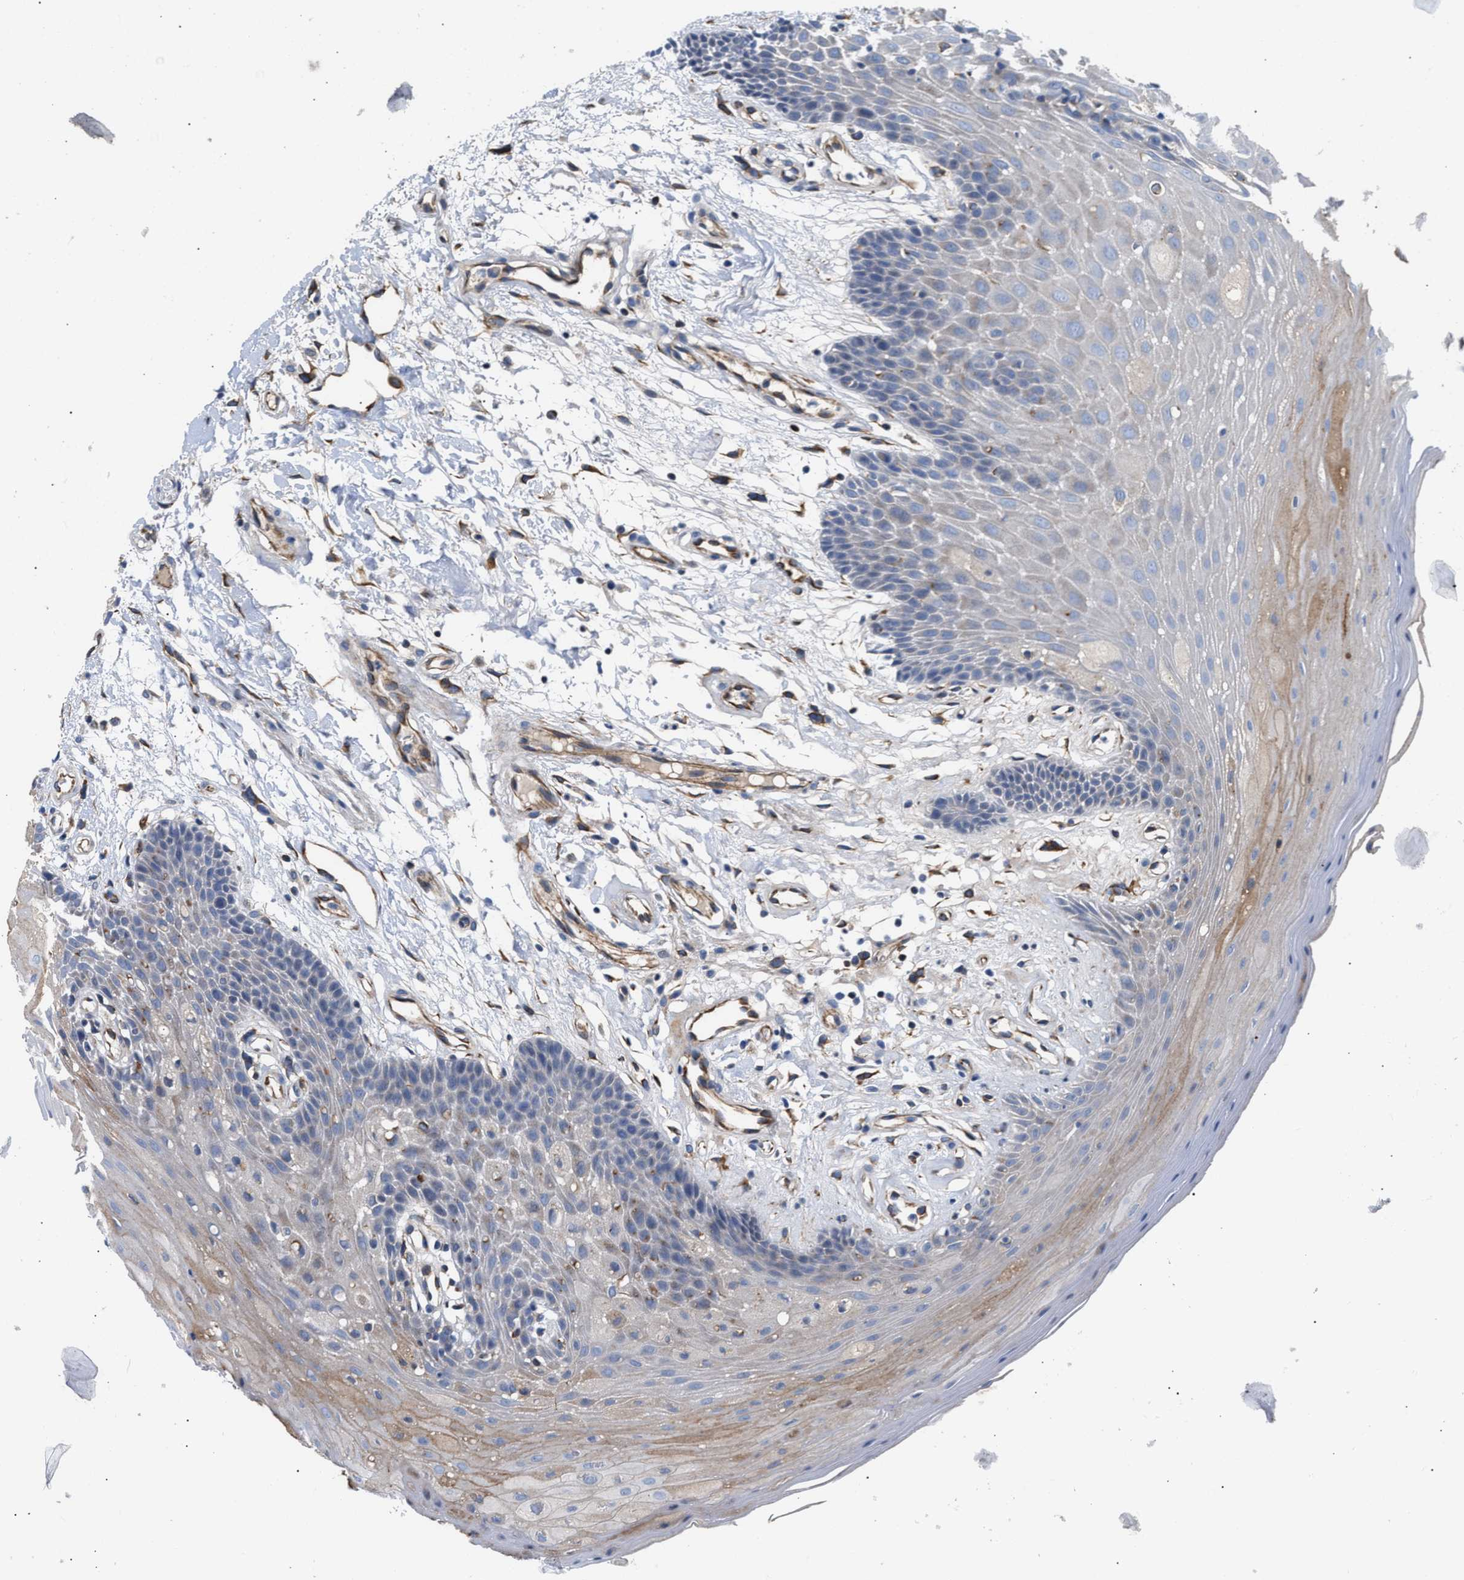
{"staining": {"intensity": "moderate", "quantity": "<25%", "location": "cytoplasmic/membranous"}, "tissue": "oral mucosa", "cell_type": "Squamous epithelial cells", "image_type": "normal", "snomed": [{"axis": "morphology", "description": "Normal tissue, NOS"}, {"axis": "morphology", "description": "Squamous cell carcinoma, NOS"}, {"axis": "topography", "description": "Oral tissue"}, {"axis": "topography", "description": "Head-Neck"}], "caption": "Oral mucosa stained with DAB IHC demonstrates low levels of moderate cytoplasmic/membranous positivity in approximately <25% of squamous epithelial cells.", "gene": "TFPI", "patient": {"sex": "male", "age": 71}}